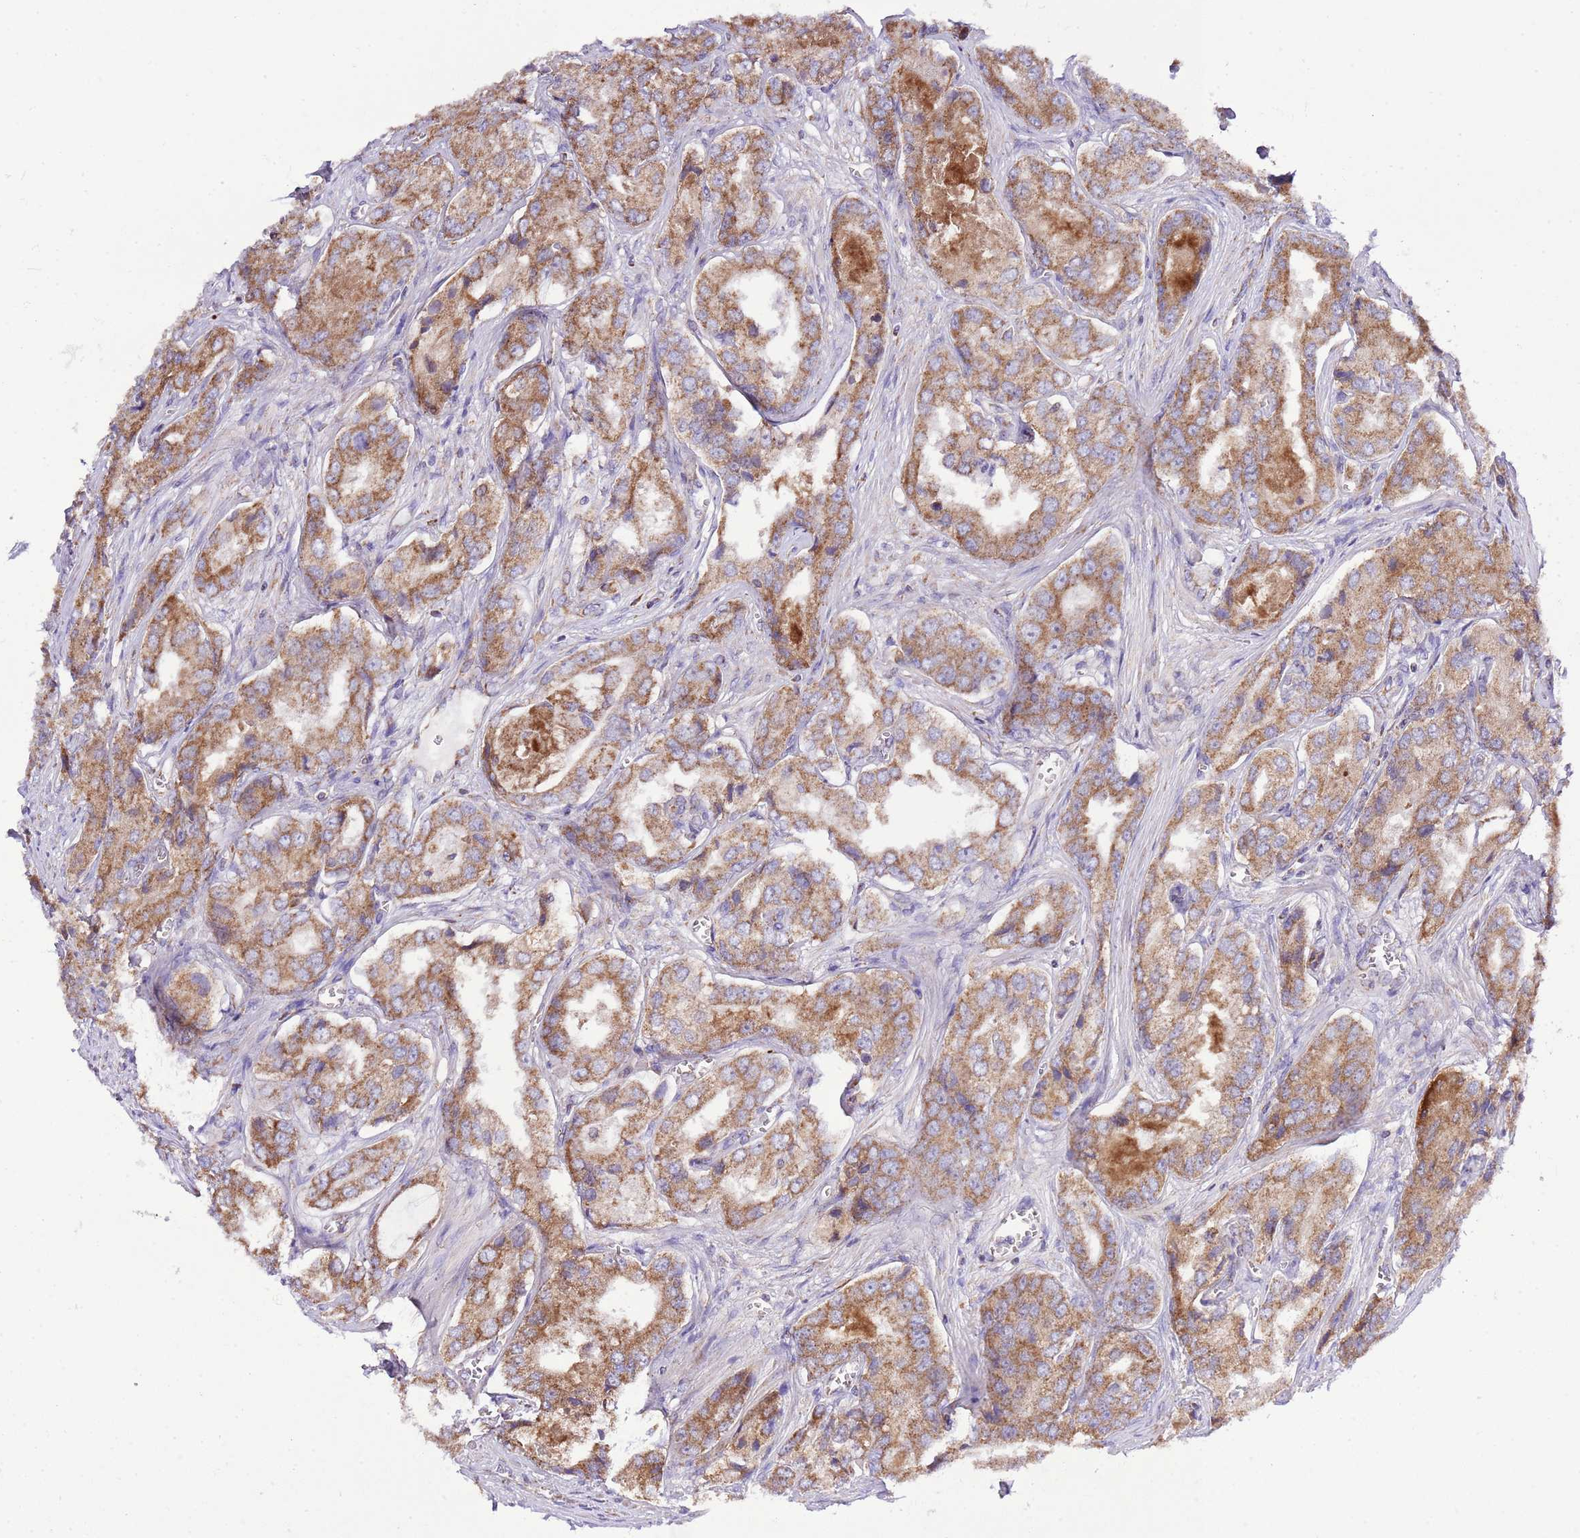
{"staining": {"intensity": "moderate", "quantity": ">75%", "location": "cytoplasmic/membranous"}, "tissue": "prostate cancer", "cell_type": "Tumor cells", "image_type": "cancer", "snomed": [{"axis": "morphology", "description": "Adenocarcinoma, Low grade"}, {"axis": "topography", "description": "Prostate"}], "caption": "Tumor cells reveal medium levels of moderate cytoplasmic/membranous positivity in about >75% of cells in human prostate cancer (adenocarcinoma (low-grade)).", "gene": "TEKTIP1", "patient": {"sex": "male", "age": 68}}